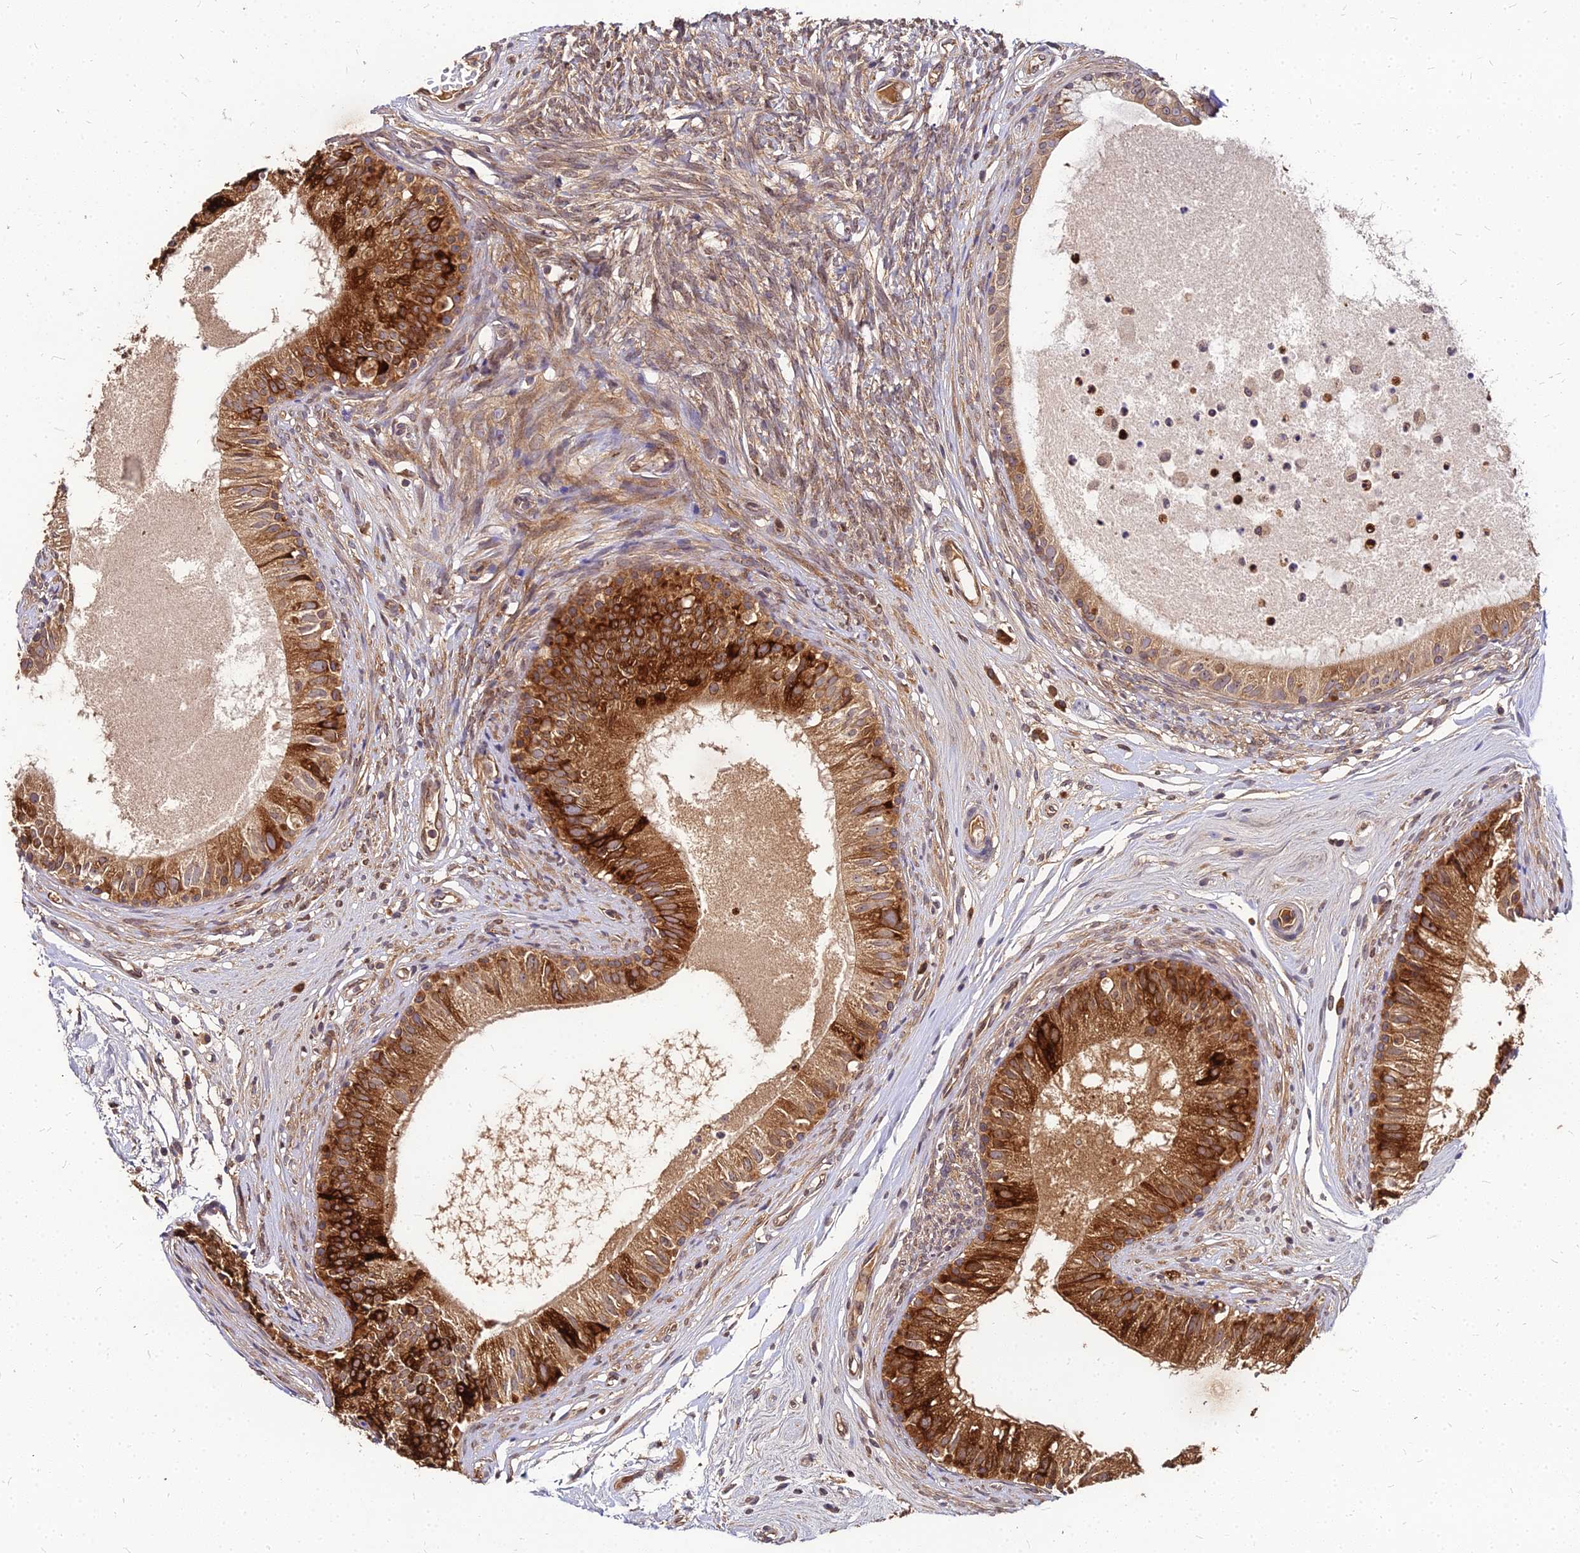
{"staining": {"intensity": "strong", "quantity": ">75%", "location": "cytoplasmic/membranous"}, "tissue": "epididymis", "cell_type": "Glandular cells", "image_type": "normal", "snomed": [{"axis": "morphology", "description": "Normal tissue, NOS"}, {"axis": "topography", "description": "Epididymis"}], "caption": "Immunohistochemical staining of benign human epididymis reveals >75% levels of strong cytoplasmic/membranous protein staining in approximately >75% of glandular cells. The staining was performed using DAB (3,3'-diaminobenzidine) to visualize the protein expression in brown, while the nuclei were stained in blue with hematoxylin (Magnification: 20x).", "gene": "PDE4D", "patient": {"sex": "male", "age": 74}}